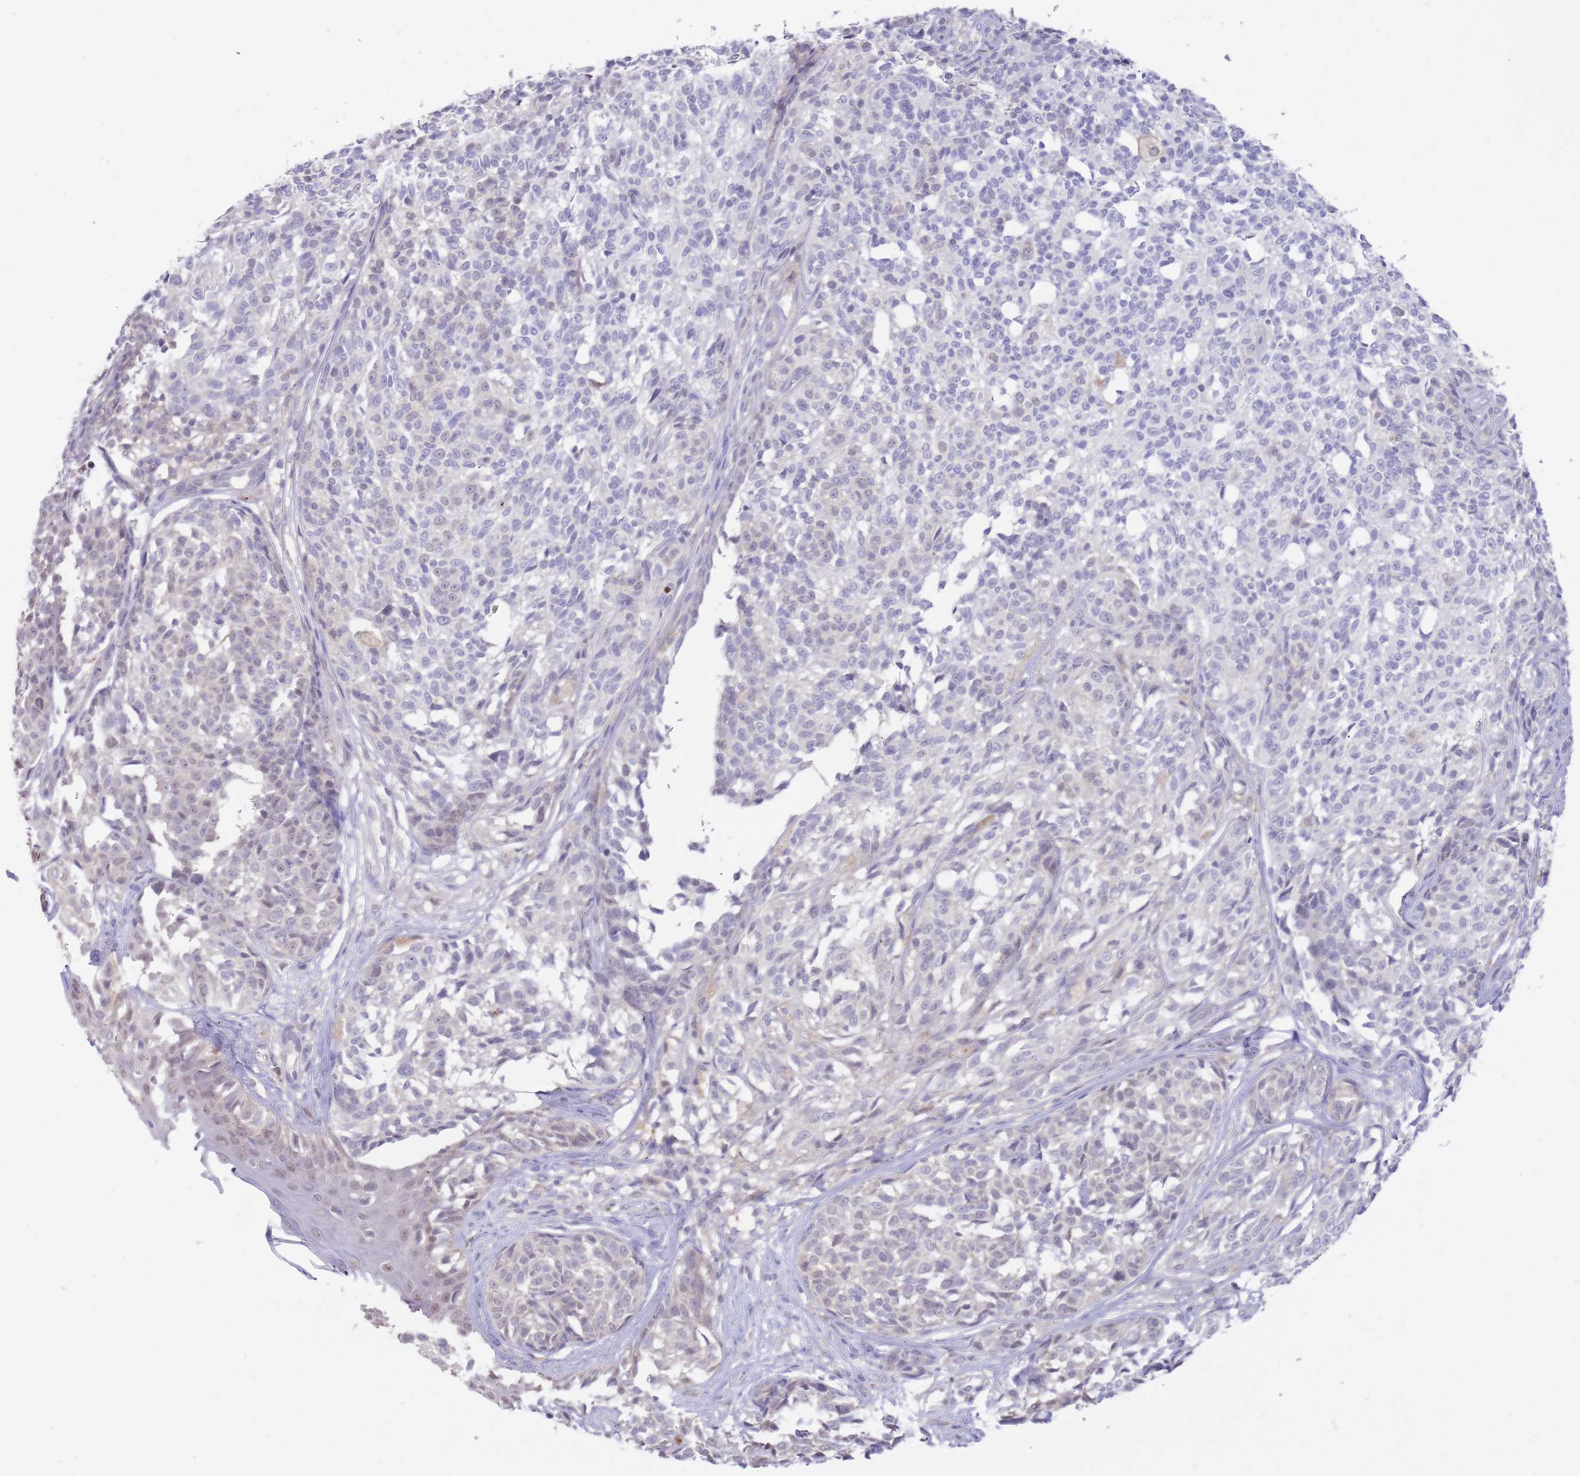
{"staining": {"intensity": "negative", "quantity": "none", "location": "none"}, "tissue": "melanoma", "cell_type": "Tumor cells", "image_type": "cancer", "snomed": [{"axis": "morphology", "description": "Malignant melanoma, NOS"}, {"axis": "topography", "description": "Skin of upper extremity"}], "caption": "DAB (3,3'-diaminobenzidine) immunohistochemical staining of human melanoma displays no significant expression in tumor cells.", "gene": "AP5S1", "patient": {"sex": "male", "age": 40}}